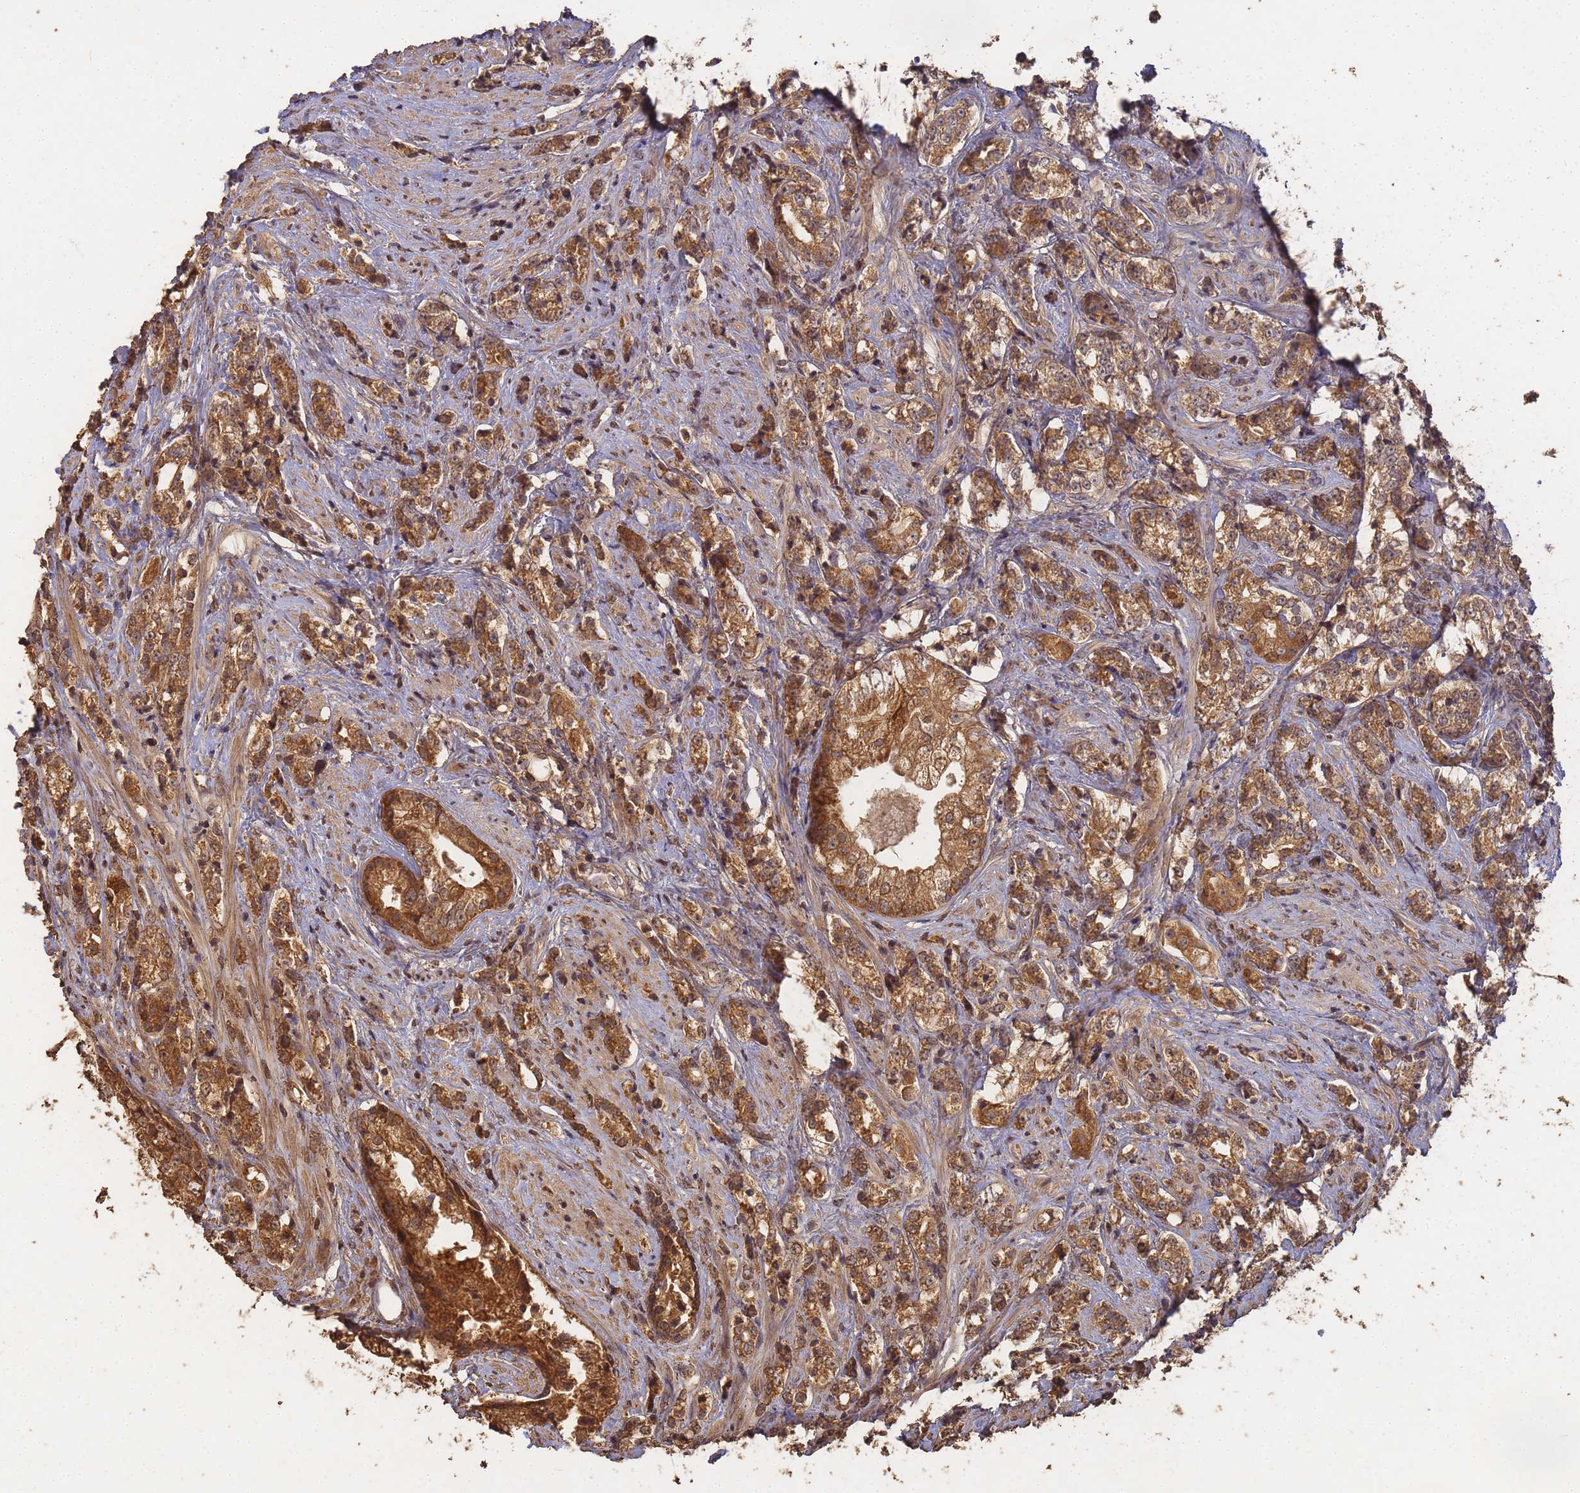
{"staining": {"intensity": "moderate", "quantity": ">75%", "location": "cytoplasmic/membranous"}, "tissue": "prostate cancer", "cell_type": "Tumor cells", "image_type": "cancer", "snomed": [{"axis": "morphology", "description": "Adenocarcinoma, High grade"}, {"axis": "topography", "description": "Prostate"}], "caption": "The immunohistochemical stain shows moderate cytoplasmic/membranous positivity in tumor cells of adenocarcinoma (high-grade) (prostate) tissue. (IHC, brightfield microscopy, high magnification).", "gene": "ALKBH1", "patient": {"sex": "male", "age": 69}}